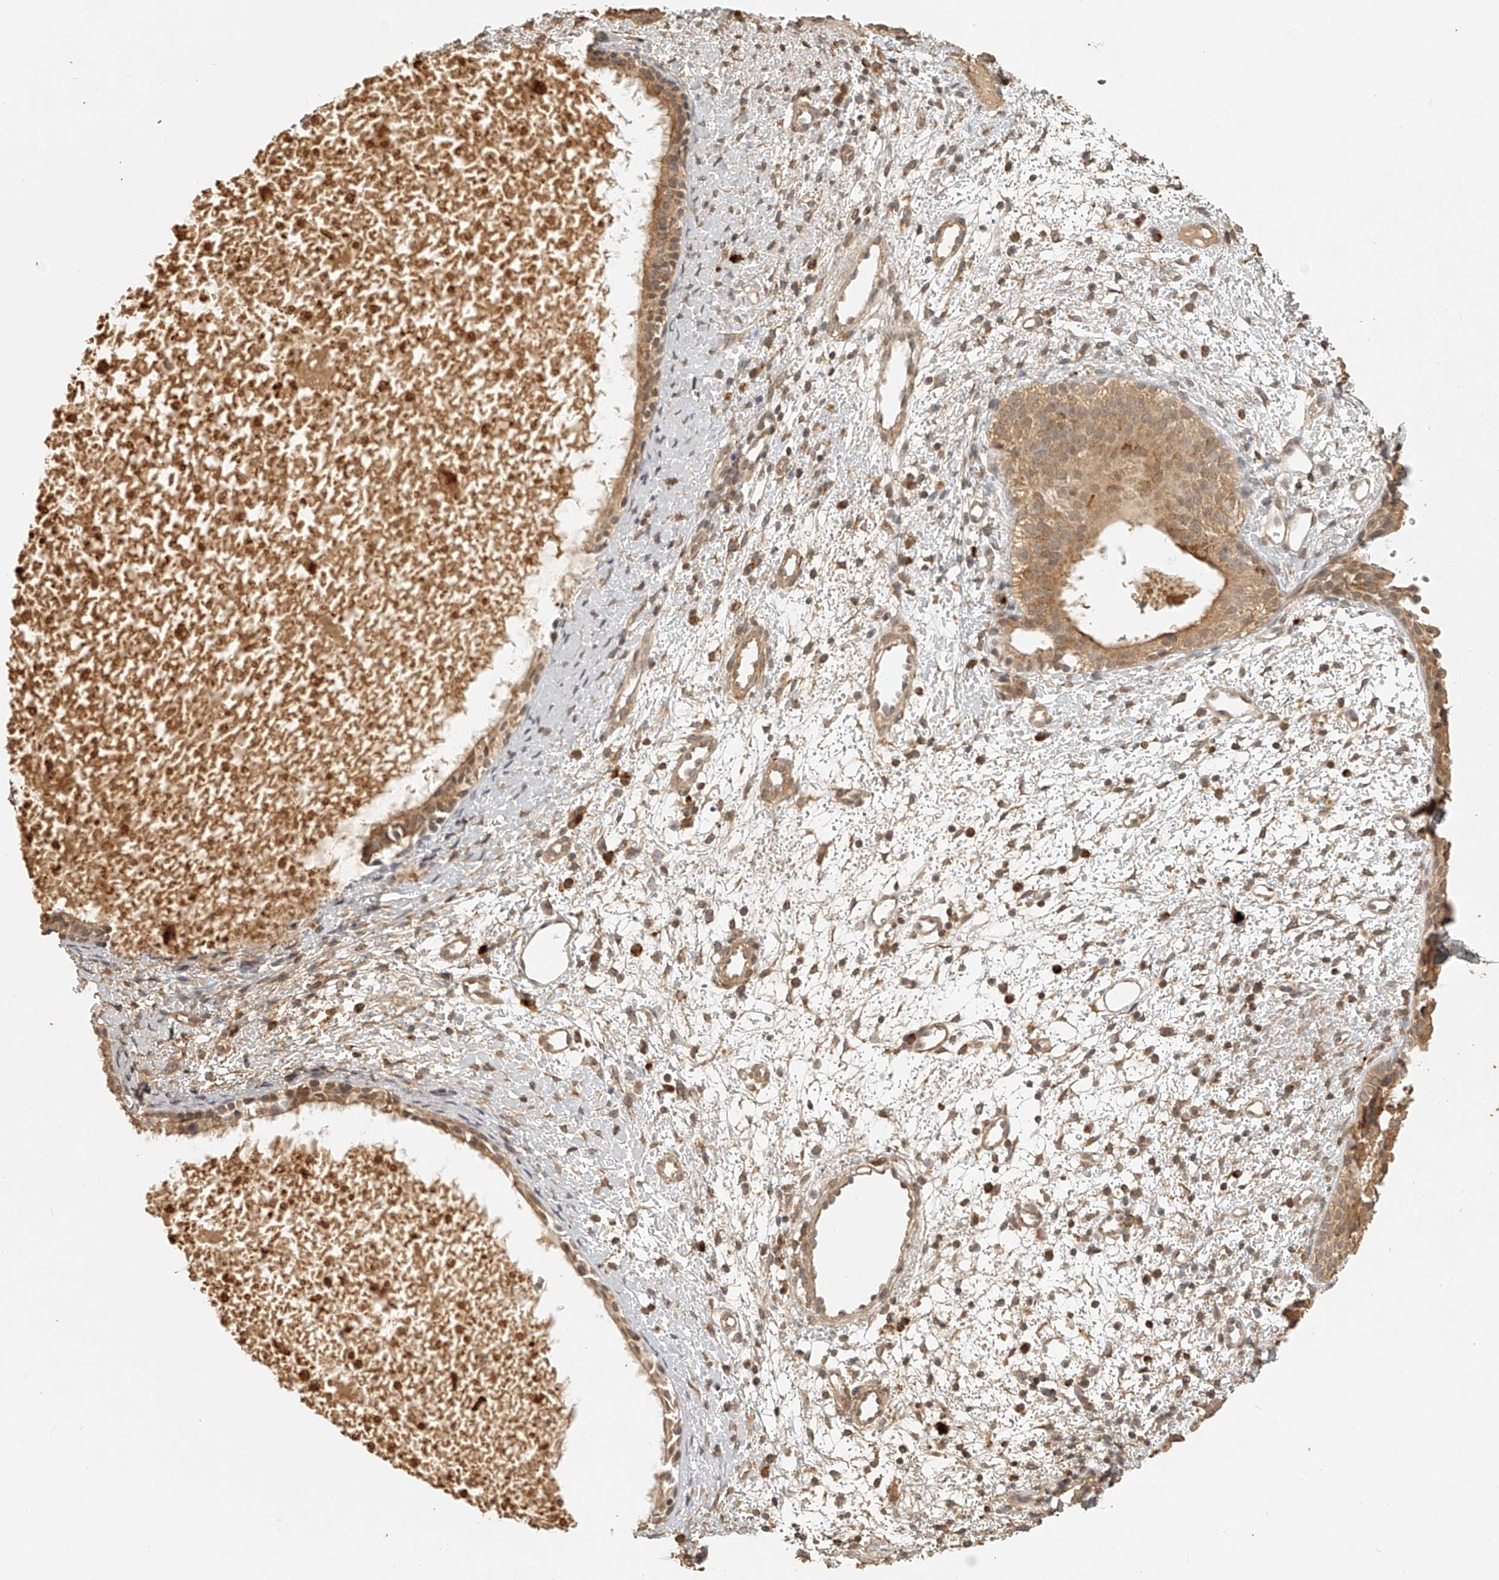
{"staining": {"intensity": "moderate", "quantity": ">75%", "location": "cytoplasmic/membranous"}, "tissue": "nasopharynx", "cell_type": "Respiratory epithelial cells", "image_type": "normal", "snomed": [{"axis": "morphology", "description": "Normal tissue, NOS"}, {"axis": "topography", "description": "Nasopharynx"}], "caption": "The micrograph demonstrates immunohistochemical staining of normal nasopharynx. There is moderate cytoplasmic/membranous staining is identified in about >75% of respiratory epithelial cells. The staining was performed using DAB (3,3'-diaminobenzidine) to visualize the protein expression in brown, while the nuclei were stained in blue with hematoxylin (Magnification: 20x).", "gene": "BCL2L11", "patient": {"sex": "male", "age": 22}}